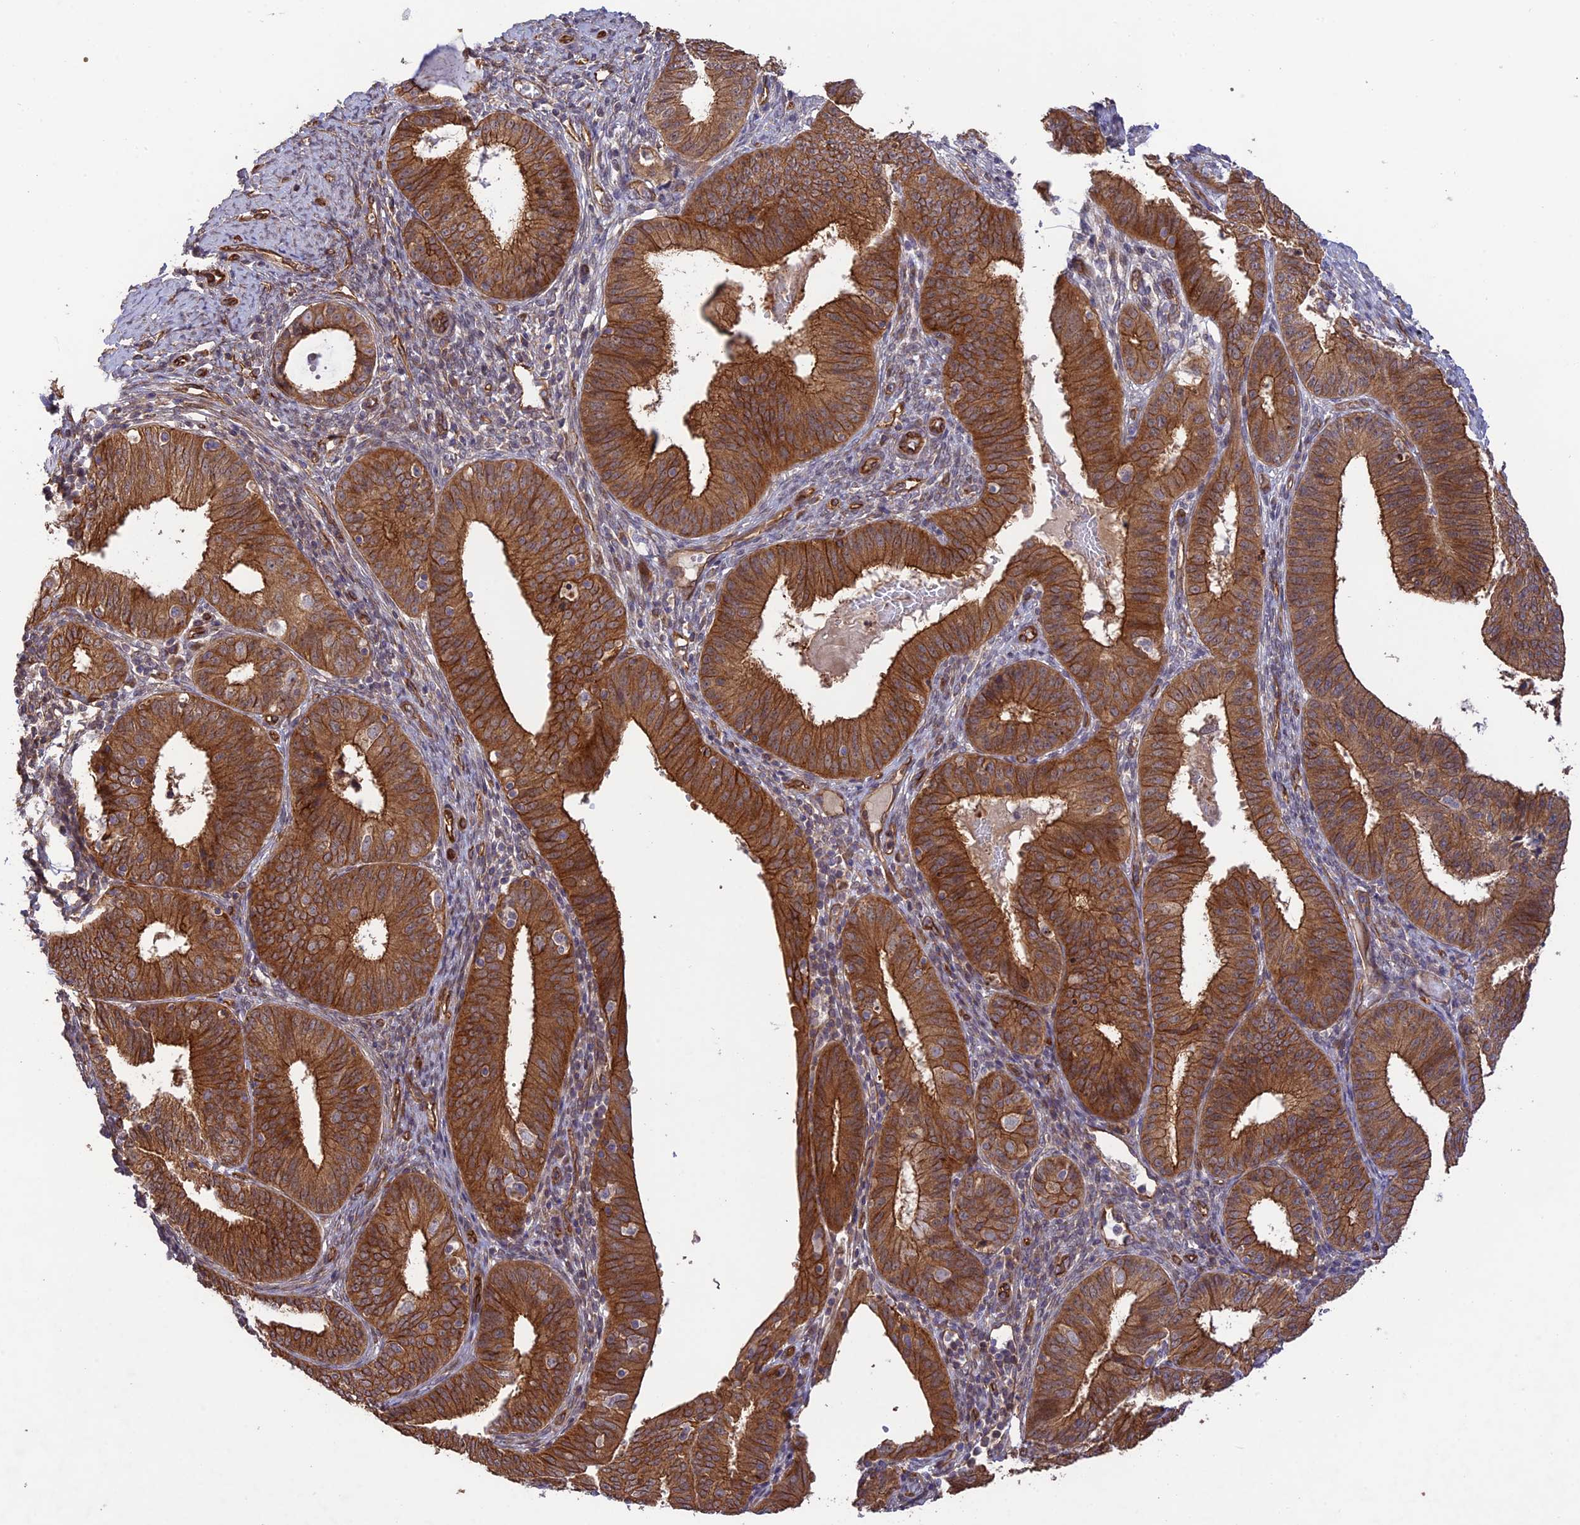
{"staining": {"intensity": "strong", "quantity": ">75%", "location": "cytoplasmic/membranous"}, "tissue": "endometrial cancer", "cell_type": "Tumor cells", "image_type": "cancer", "snomed": [{"axis": "morphology", "description": "Adenocarcinoma, NOS"}, {"axis": "topography", "description": "Endometrium"}], "caption": "Endometrial cancer was stained to show a protein in brown. There is high levels of strong cytoplasmic/membranous expression in approximately >75% of tumor cells.", "gene": "HOMER2", "patient": {"sex": "female", "age": 51}}